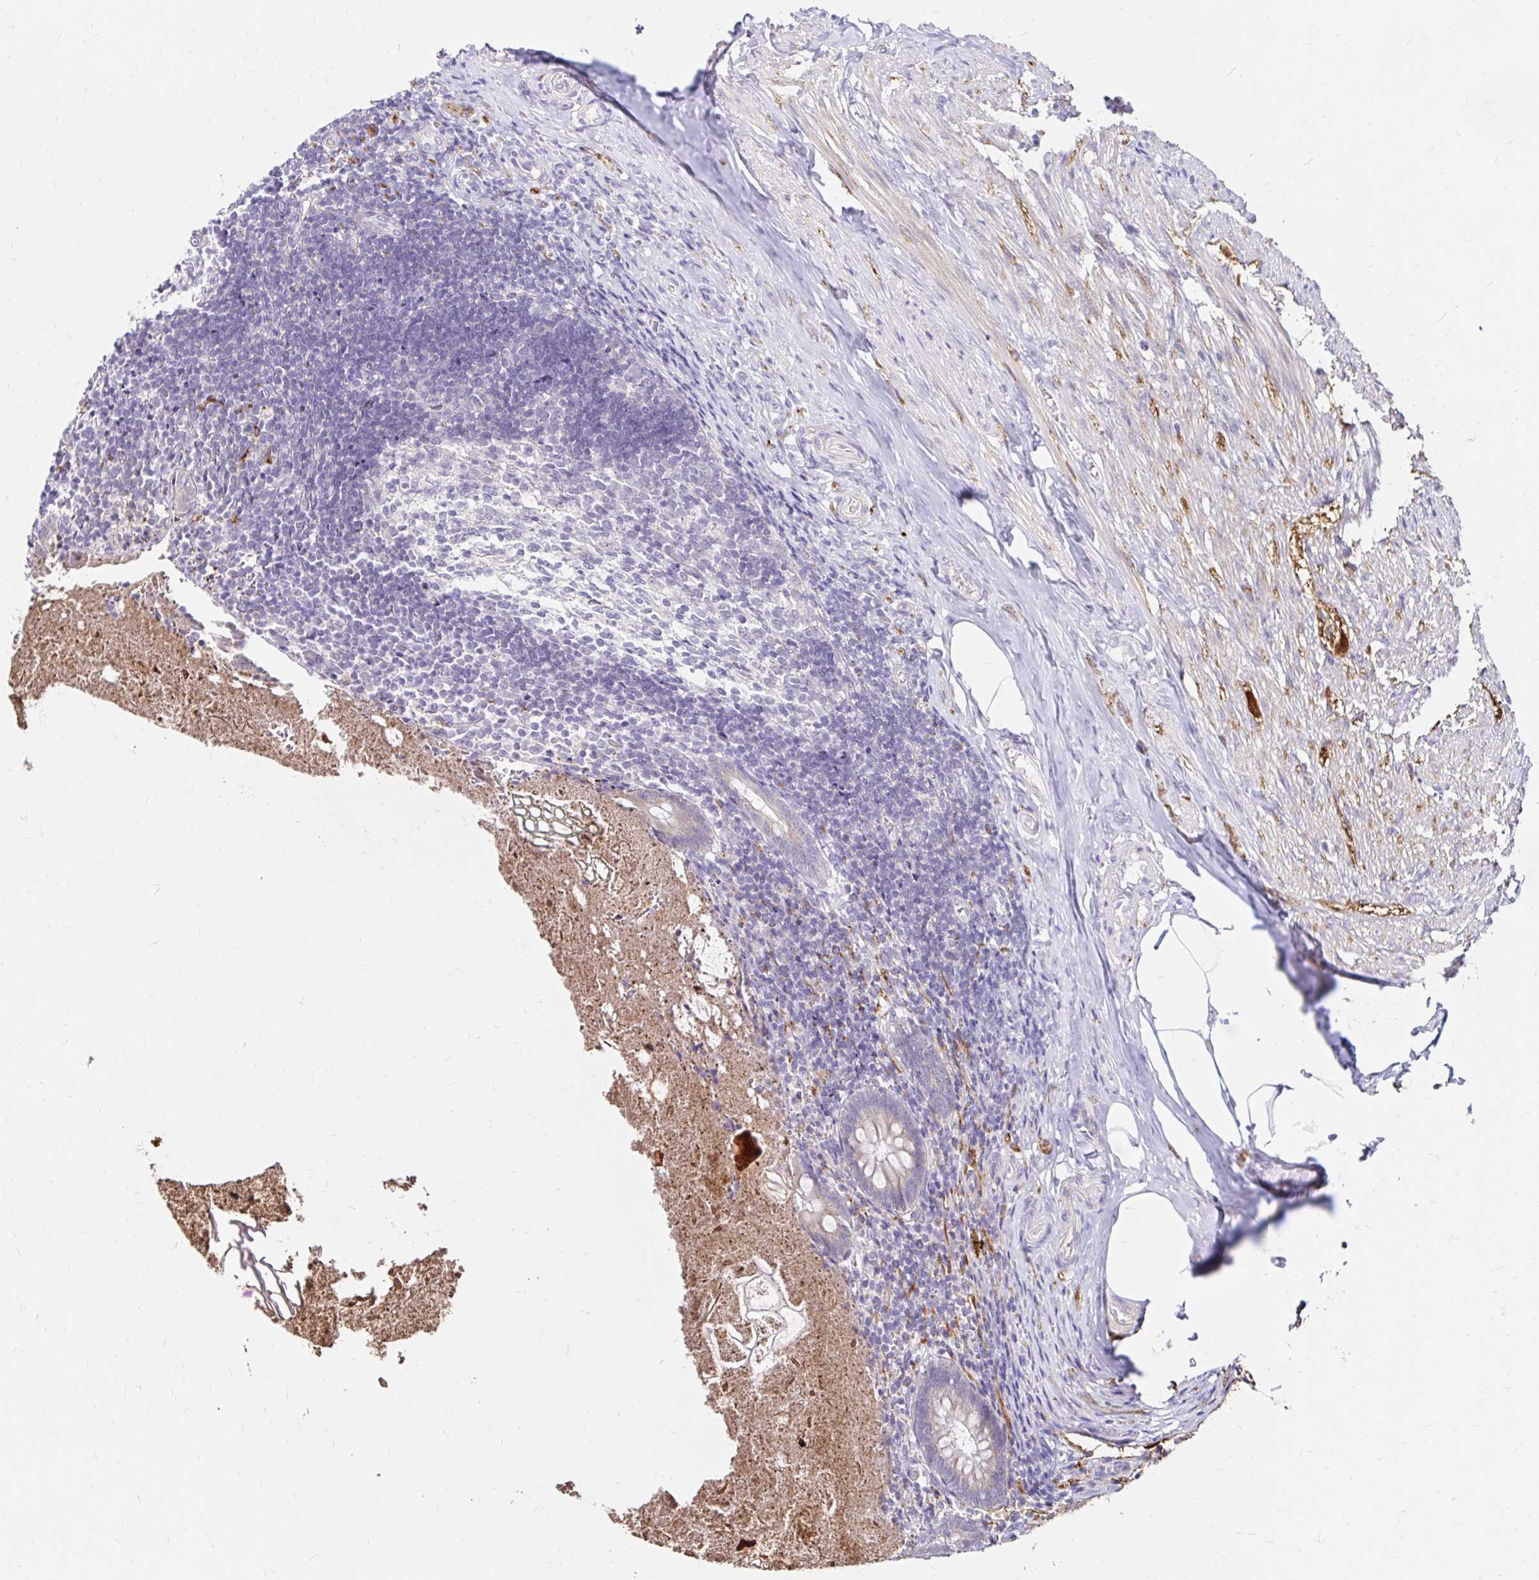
{"staining": {"intensity": "negative", "quantity": "none", "location": "none"}, "tissue": "appendix", "cell_type": "Glandular cells", "image_type": "normal", "snomed": [{"axis": "morphology", "description": "Normal tissue, NOS"}, {"axis": "topography", "description": "Appendix"}], "caption": "Immunohistochemical staining of benign appendix exhibits no significant expression in glandular cells.", "gene": "GUCY1A1", "patient": {"sex": "female", "age": 17}}